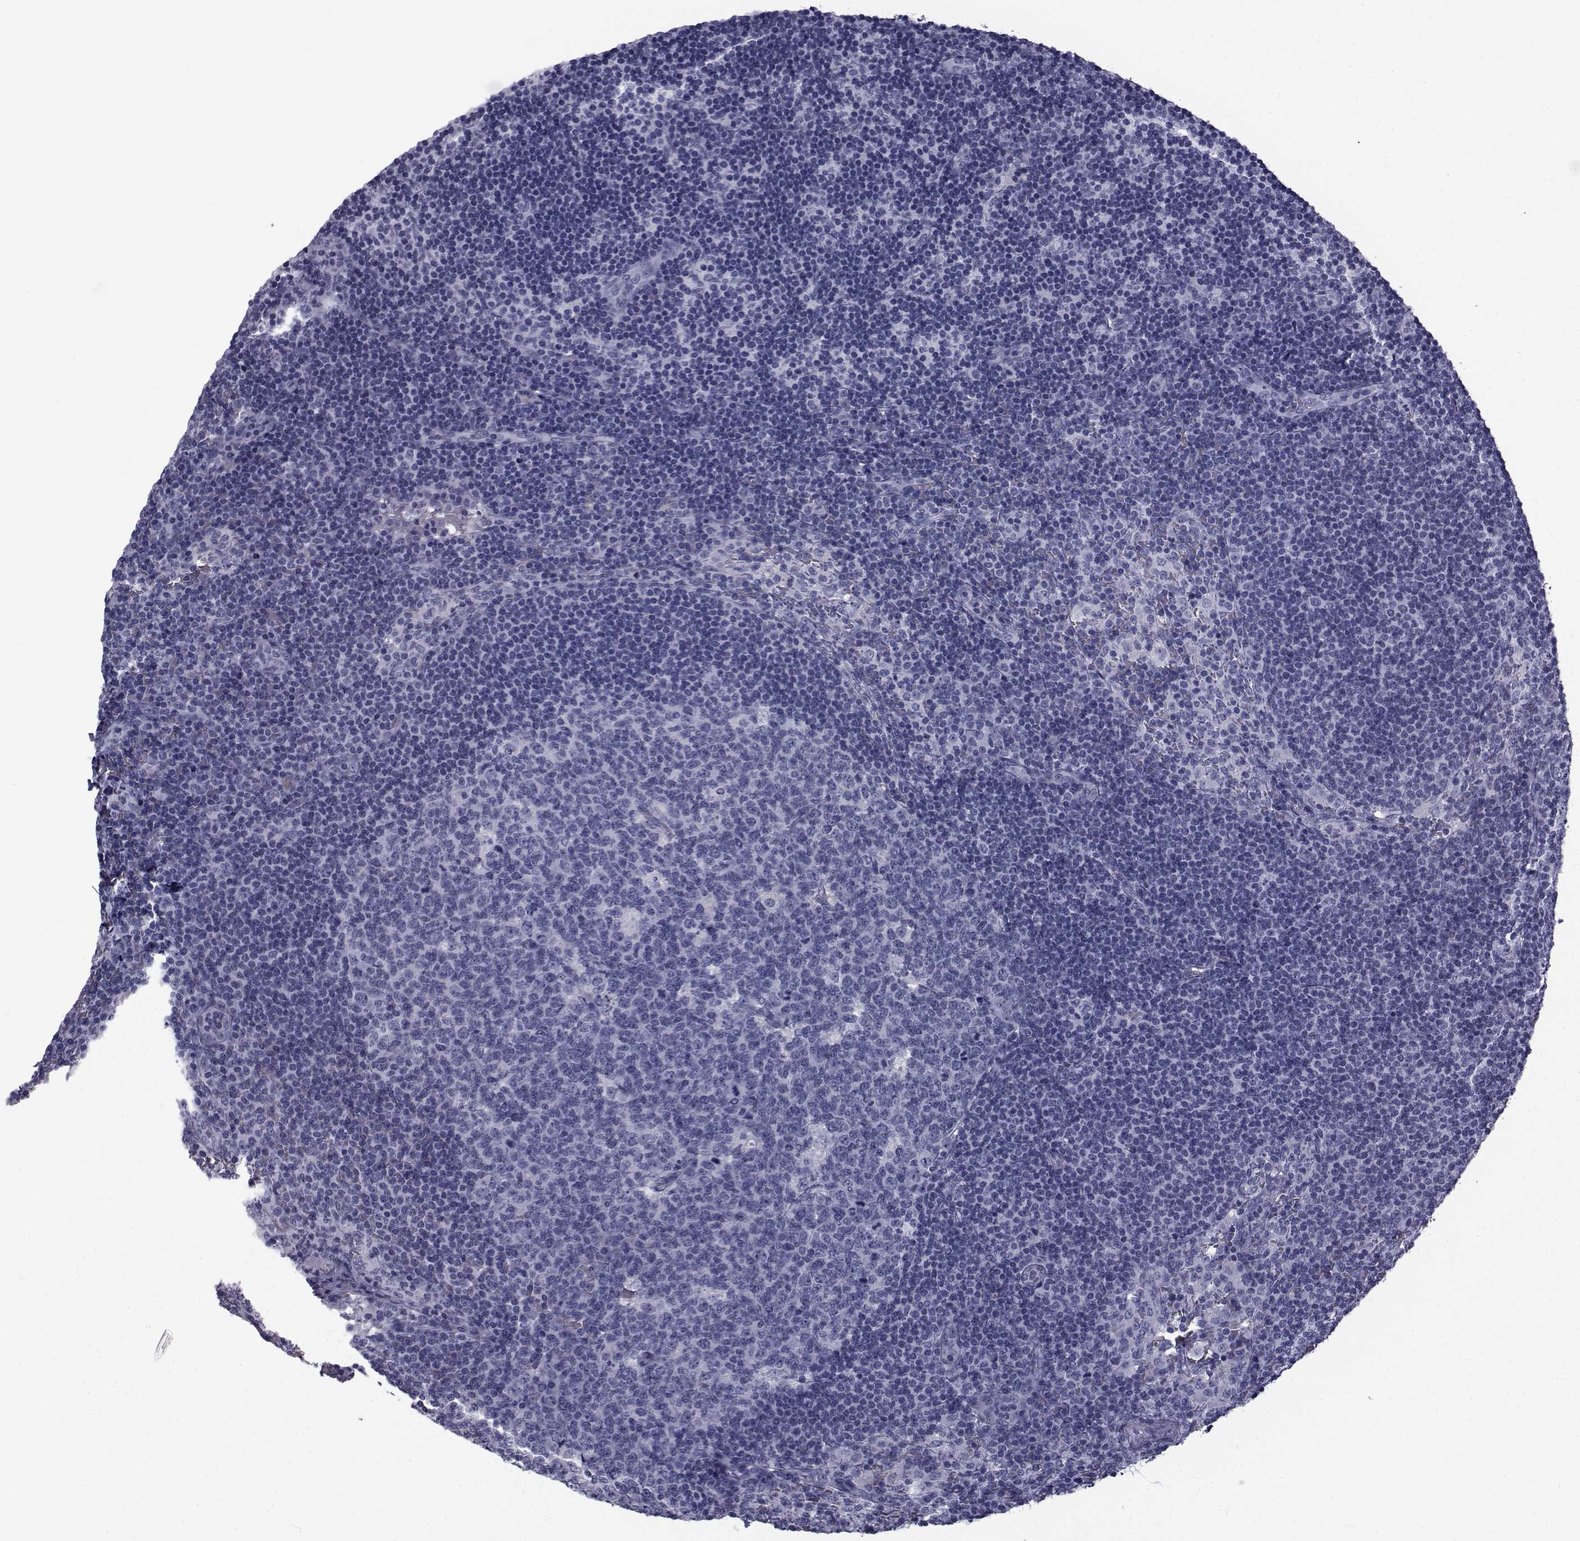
{"staining": {"intensity": "negative", "quantity": "none", "location": "none"}, "tissue": "lymph node", "cell_type": "Germinal center cells", "image_type": "normal", "snomed": [{"axis": "morphology", "description": "Normal tissue, NOS"}, {"axis": "topography", "description": "Lymph node"}], "caption": "IHC histopathology image of benign lymph node: lymph node stained with DAB (3,3'-diaminobenzidine) displays no significant protein staining in germinal center cells.", "gene": "FDXR", "patient": {"sex": "female", "age": 41}}